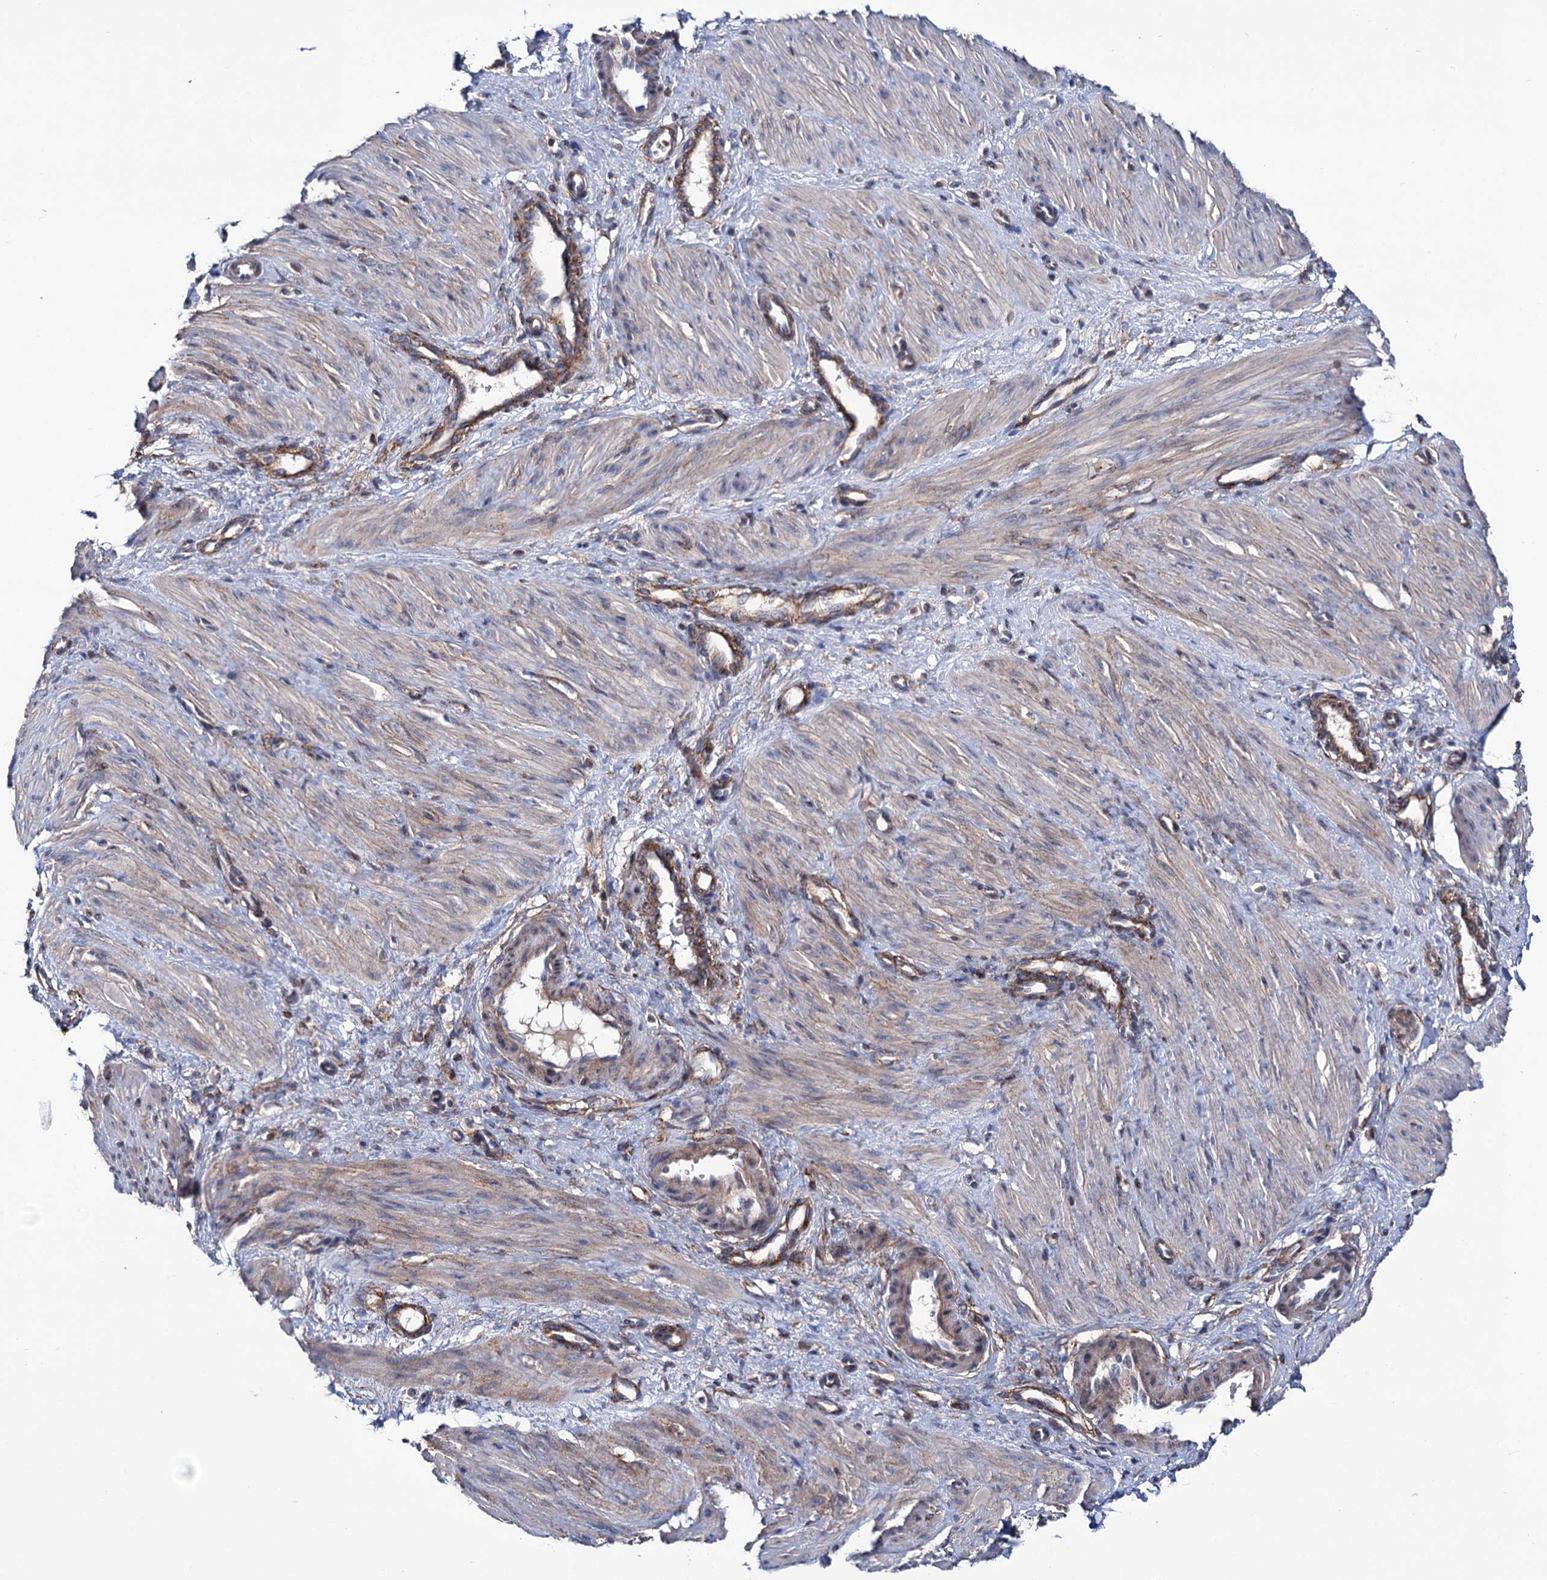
{"staining": {"intensity": "weak", "quantity": "<25%", "location": "cytoplasmic/membranous"}, "tissue": "smooth muscle", "cell_type": "Smooth muscle cells", "image_type": "normal", "snomed": [{"axis": "morphology", "description": "Normal tissue, NOS"}, {"axis": "topography", "description": "Endometrium"}], "caption": "Immunohistochemistry (IHC) micrograph of benign smooth muscle: smooth muscle stained with DAB displays no significant protein expression in smooth muscle cells.", "gene": "DEF6", "patient": {"sex": "female", "age": 33}}